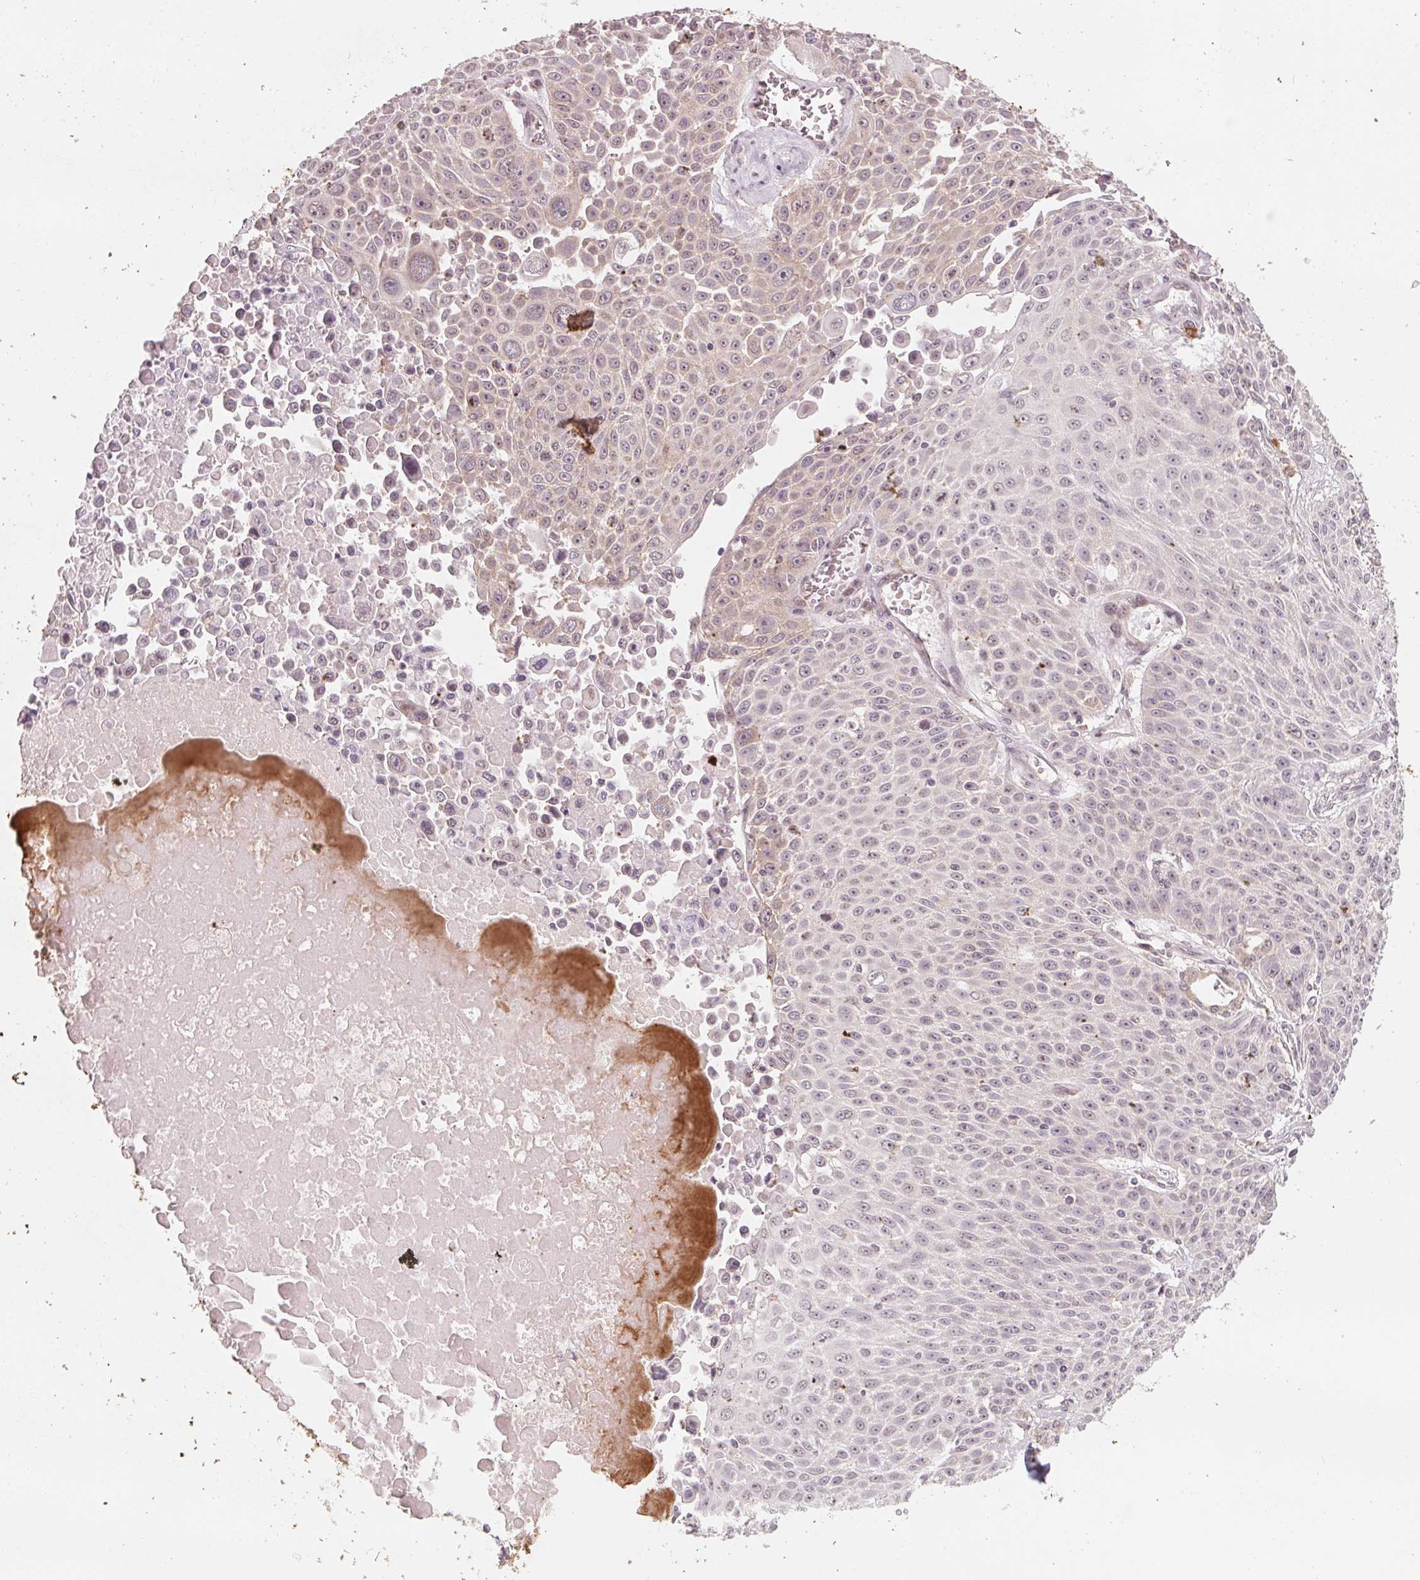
{"staining": {"intensity": "negative", "quantity": "none", "location": "none"}, "tissue": "lung cancer", "cell_type": "Tumor cells", "image_type": "cancer", "snomed": [{"axis": "morphology", "description": "Squamous cell carcinoma, NOS"}, {"axis": "morphology", "description": "Squamous cell carcinoma, metastatic, NOS"}, {"axis": "topography", "description": "Lymph node"}, {"axis": "topography", "description": "Lung"}], "caption": "The micrograph reveals no significant staining in tumor cells of squamous cell carcinoma (lung).", "gene": "GIGYF2", "patient": {"sex": "female", "age": 62}}